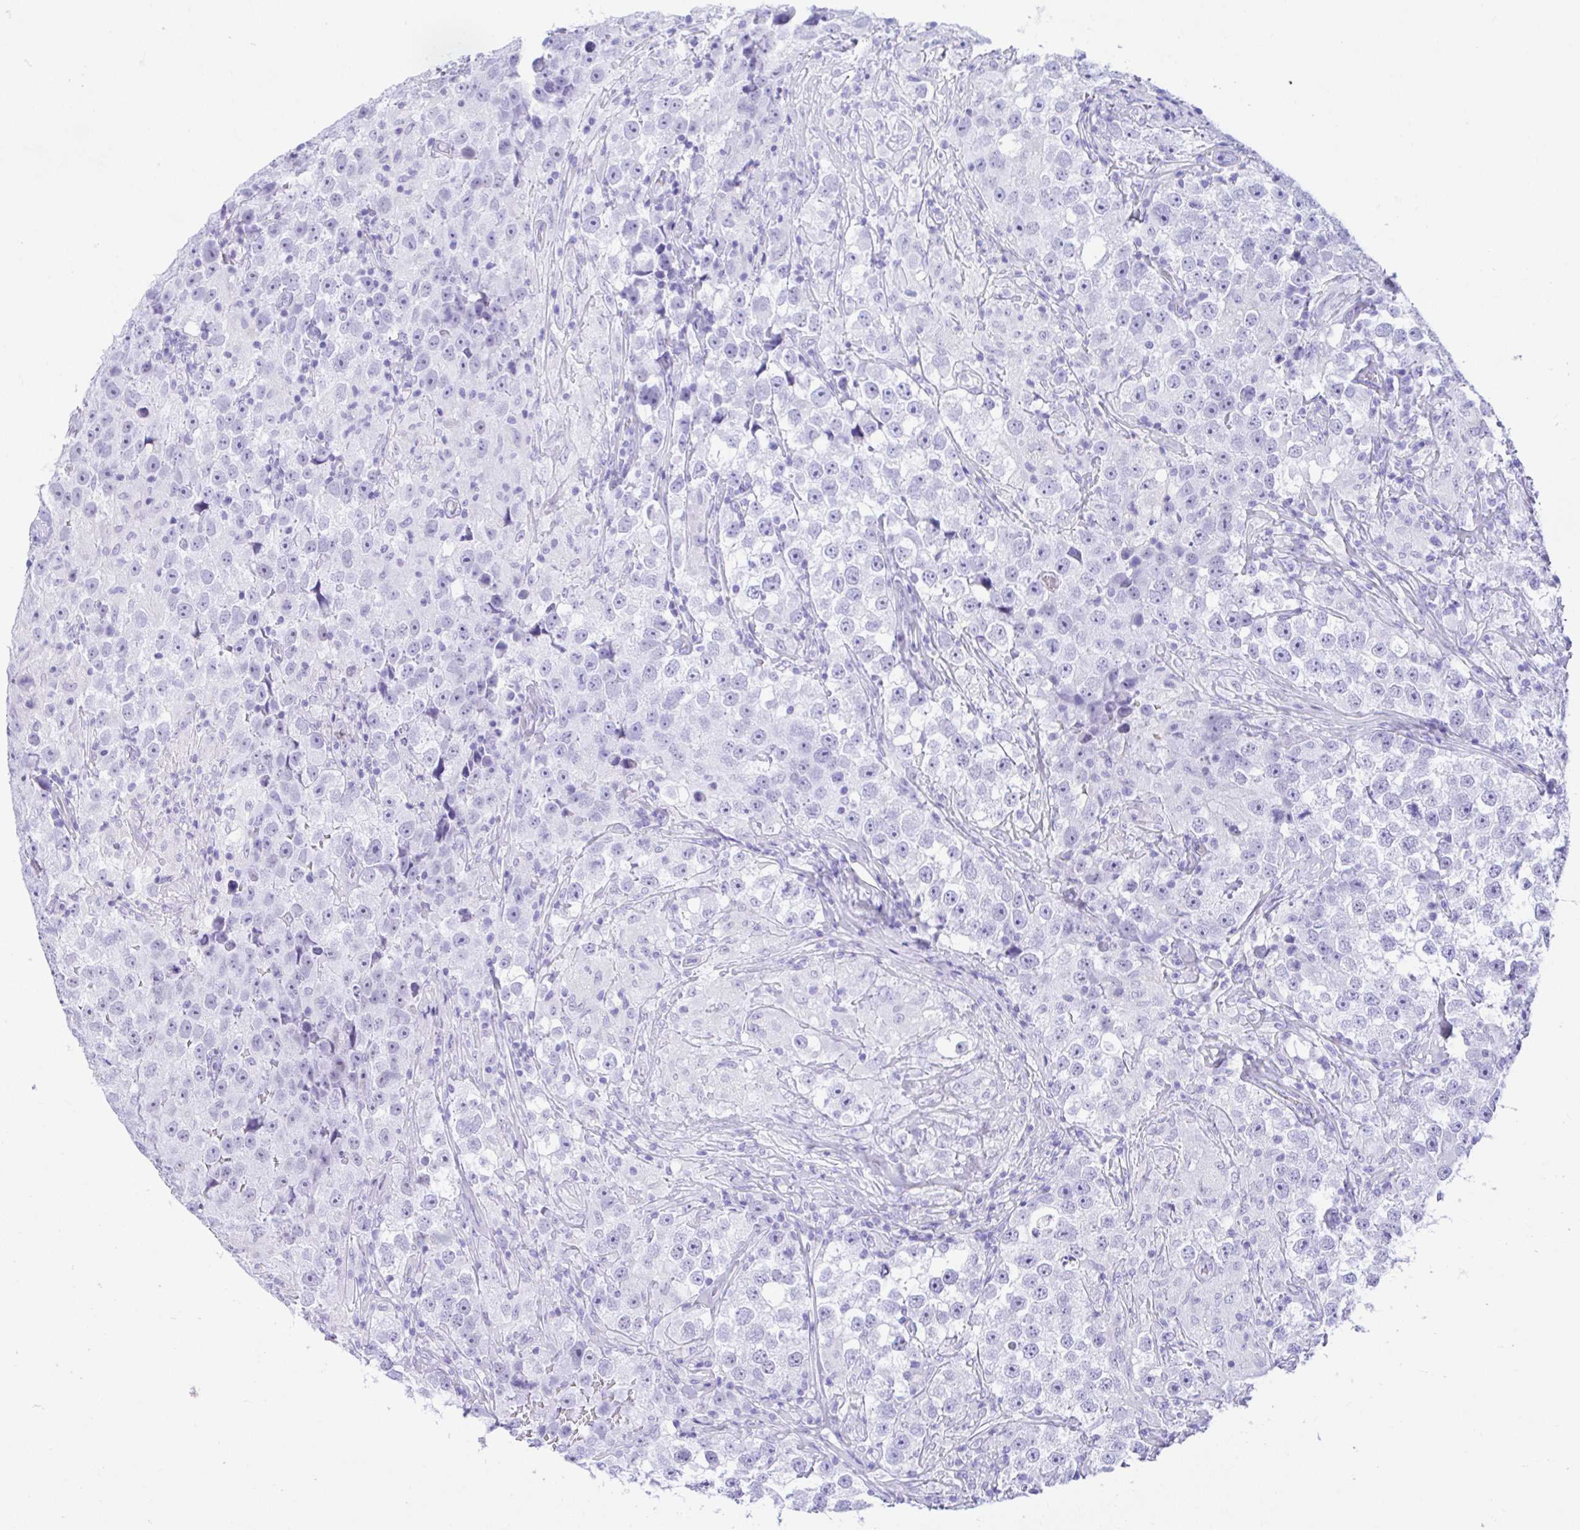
{"staining": {"intensity": "negative", "quantity": "none", "location": "none"}, "tissue": "testis cancer", "cell_type": "Tumor cells", "image_type": "cancer", "snomed": [{"axis": "morphology", "description": "Seminoma, NOS"}, {"axis": "topography", "description": "Testis"}], "caption": "Human testis seminoma stained for a protein using IHC reveals no positivity in tumor cells.", "gene": "SEL1L2", "patient": {"sex": "male", "age": 46}}